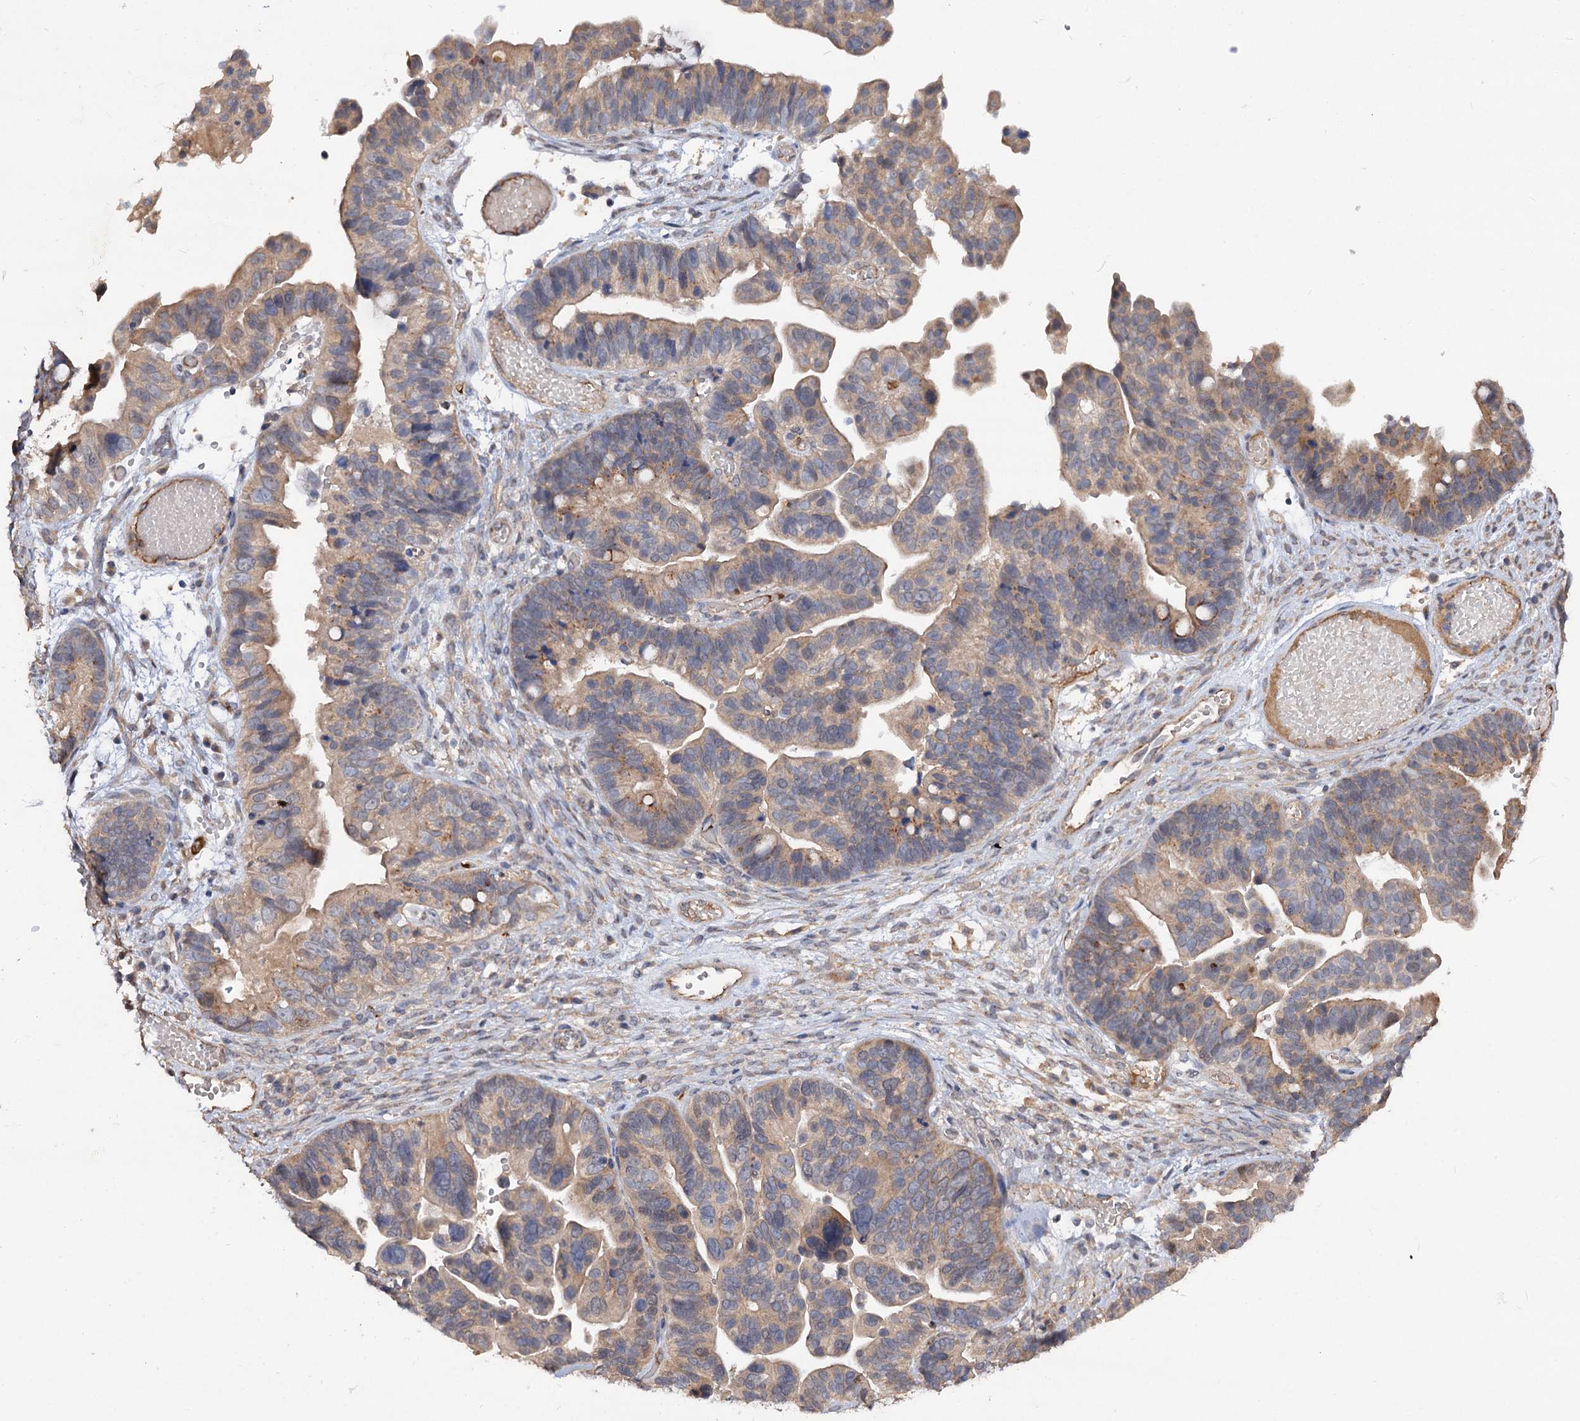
{"staining": {"intensity": "weak", "quantity": ">75%", "location": "cytoplasmic/membranous"}, "tissue": "ovarian cancer", "cell_type": "Tumor cells", "image_type": "cancer", "snomed": [{"axis": "morphology", "description": "Cystadenocarcinoma, serous, NOS"}, {"axis": "topography", "description": "Ovary"}], "caption": "Immunohistochemical staining of human ovarian serous cystadenocarcinoma demonstrates weak cytoplasmic/membranous protein expression in approximately >75% of tumor cells. The staining was performed using DAB, with brown indicating positive protein expression. Nuclei are stained blue with hematoxylin.", "gene": "NUDCD2", "patient": {"sex": "female", "age": 56}}